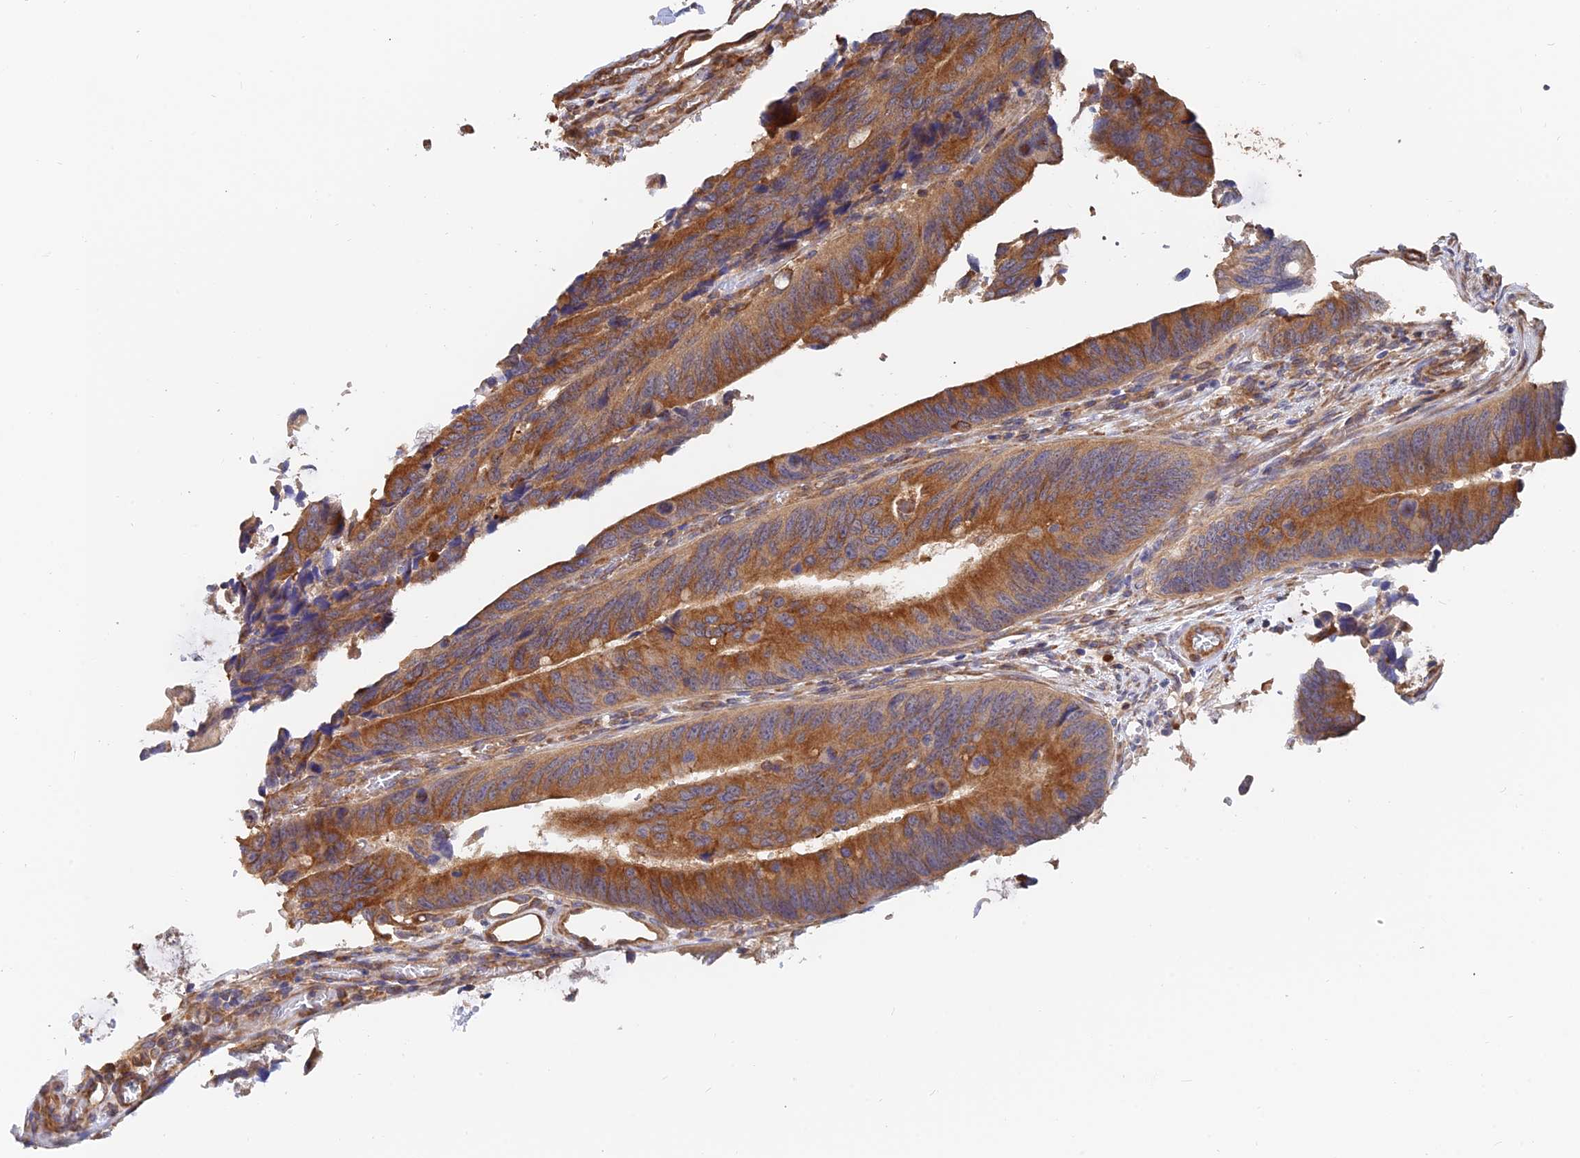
{"staining": {"intensity": "moderate", "quantity": ">75%", "location": "cytoplasmic/membranous"}, "tissue": "colorectal cancer", "cell_type": "Tumor cells", "image_type": "cancer", "snomed": [{"axis": "morphology", "description": "Adenocarcinoma, NOS"}, {"axis": "topography", "description": "Colon"}], "caption": "Human colorectal cancer (adenocarcinoma) stained with a protein marker displays moderate staining in tumor cells.", "gene": "WBP11", "patient": {"sex": "male", "age": 87}}